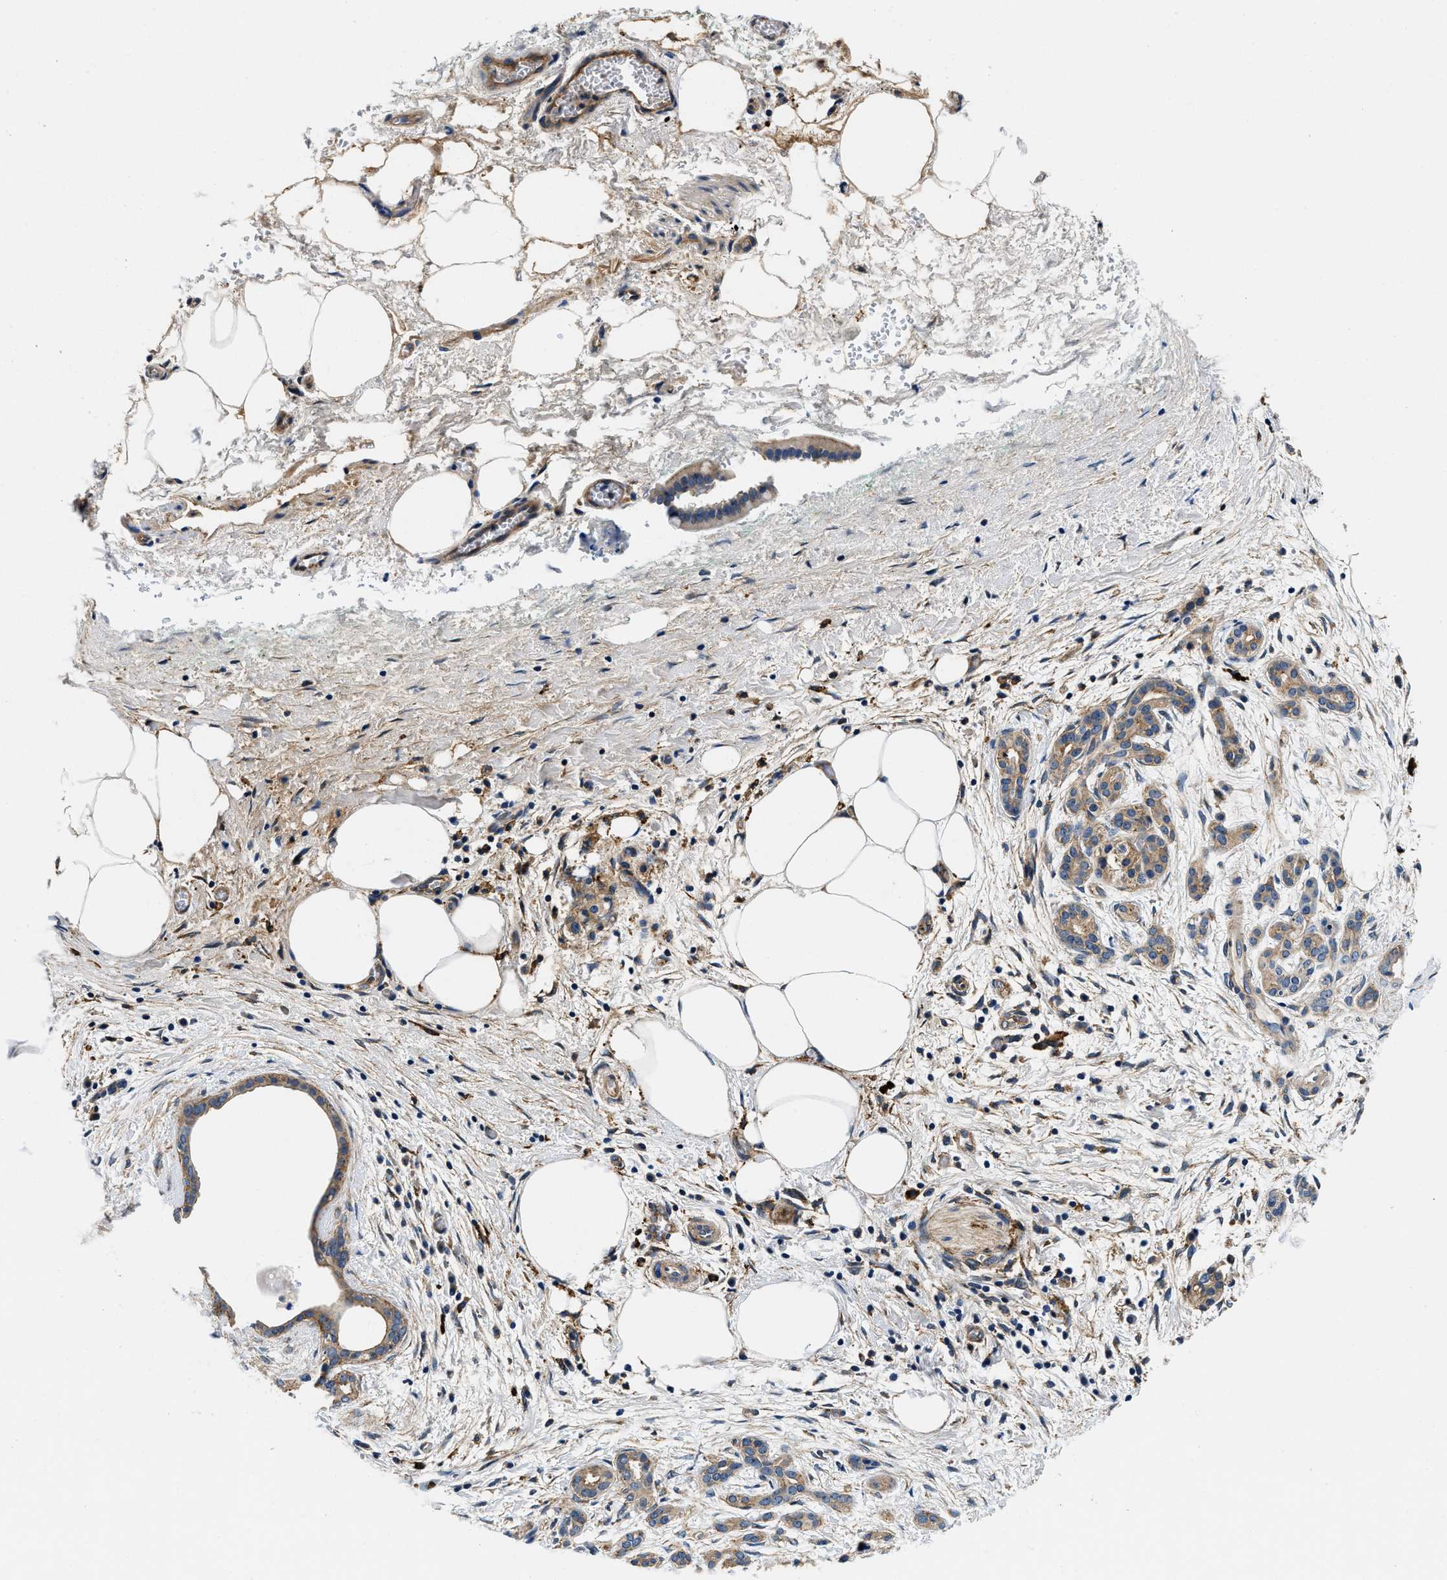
{"staining": {"intensity": "moderate", "quantity": ">75%", "location": "cytoplasmic/membranous"}, "tissue": "pancreatic cancer", "cell_type": "Tumor cells", "image_type": "cancer", "snomed": [{"axis": "morphology", "description": "Adenocarcinoma, NOS"}, {"axis": "topography", "description": "Pancreas"}], "caption": "Pancreatic cancer stained with a brown dye demonstrates moderate cytoplasmic/membranous positive positivity in about >75% of tumor cells.", "gene": "ZFAND3", "patient": {"sex": "female", "age": 70}}